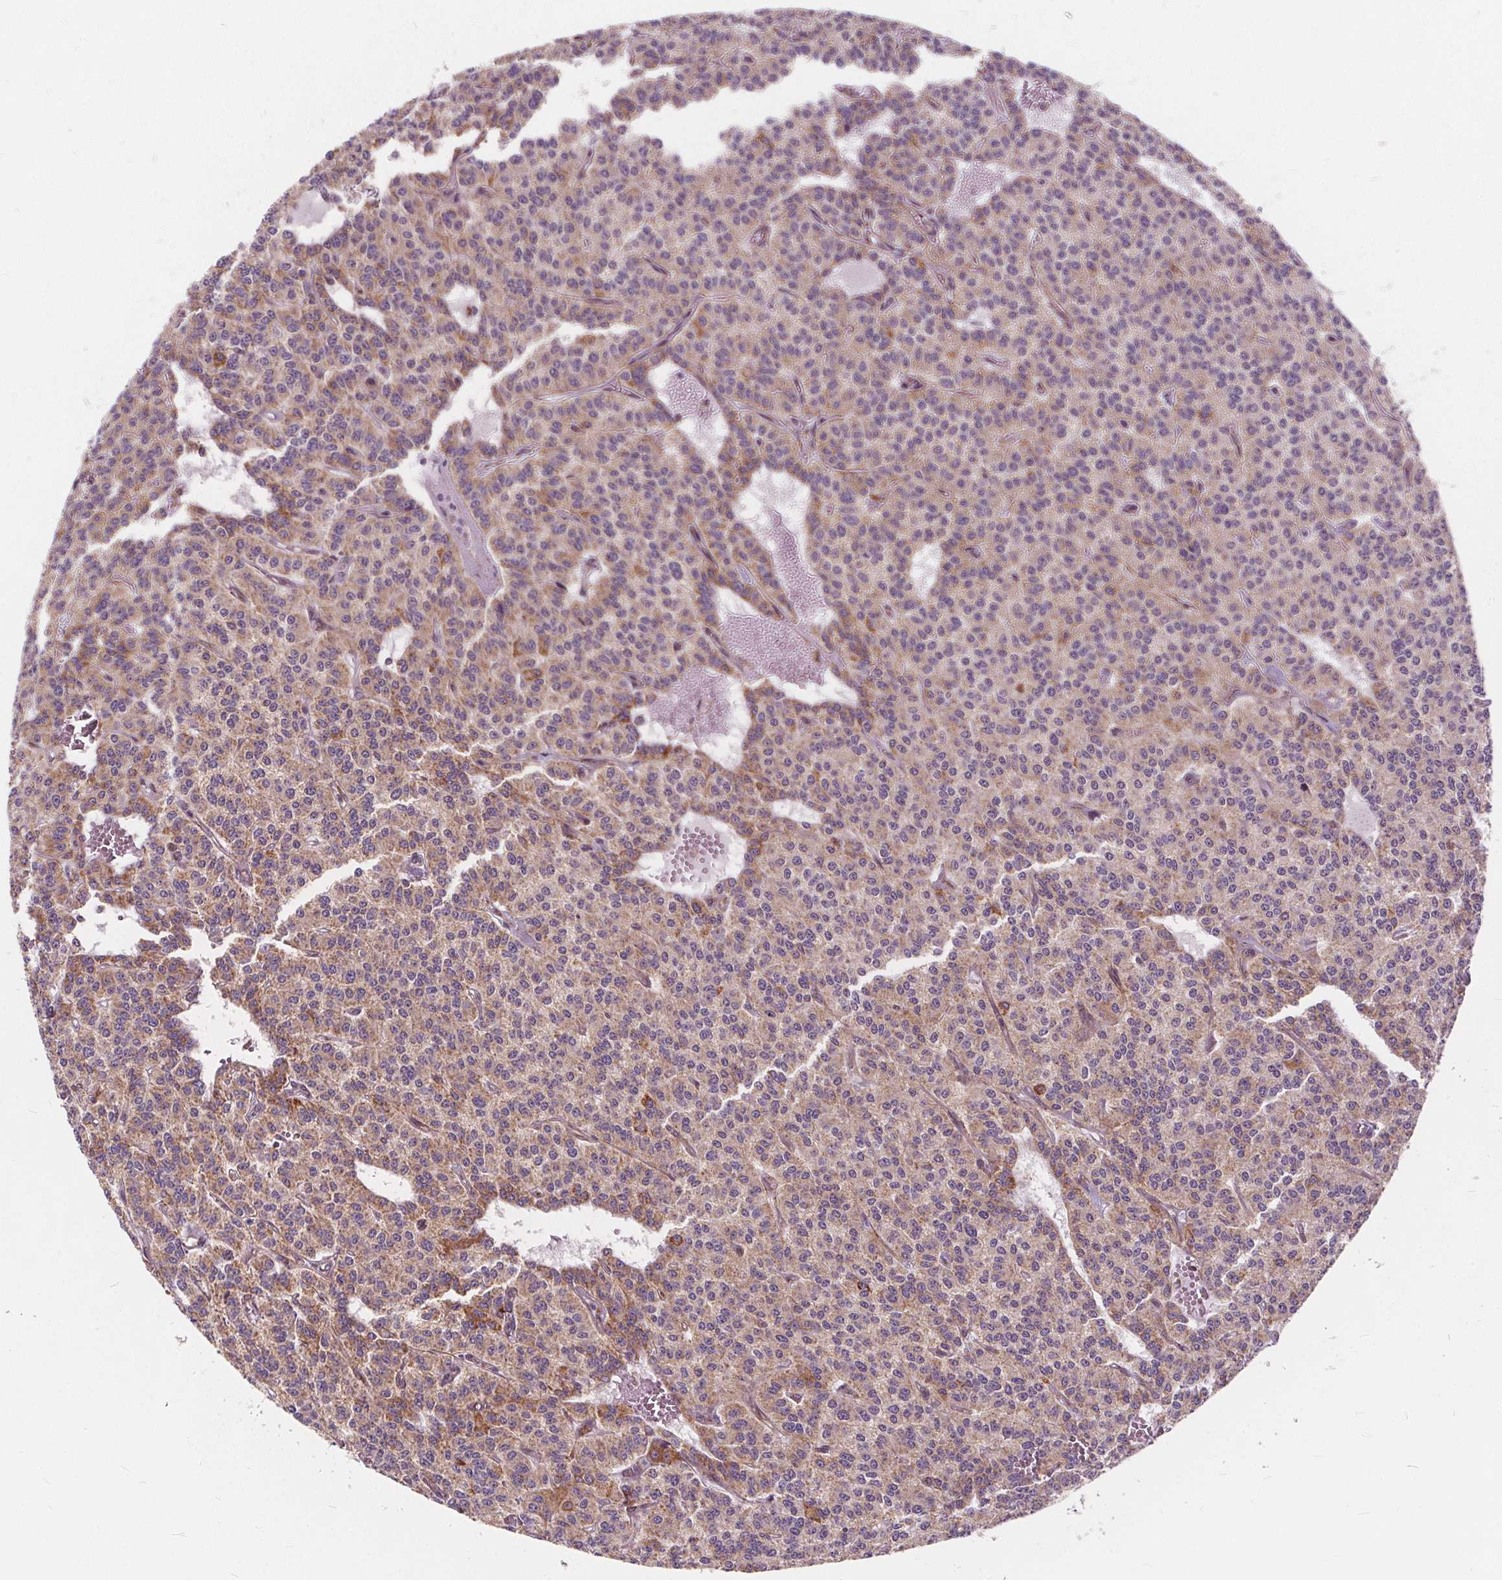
{"staining": {"intensity": "moderate", "quantity": "25%-75%", "location": "cytoplasmic/membranous"}, "tissue": "carcinoid", "cell_type": "Tumor cells", "image_type": "cancer", "snomed": [{"axis": "morphology", "description": "Carcinoid, malignant, NOS"}, {"axis": "topography", "description": "Lung"}], "caption": "Moderate cytoplasmic/membranous protein expression is appreciated in about 25%-75% of tumor cells in carcinoid.", "gene": "PLSCR3", "patient": {"sex": "female", "age": 71}}